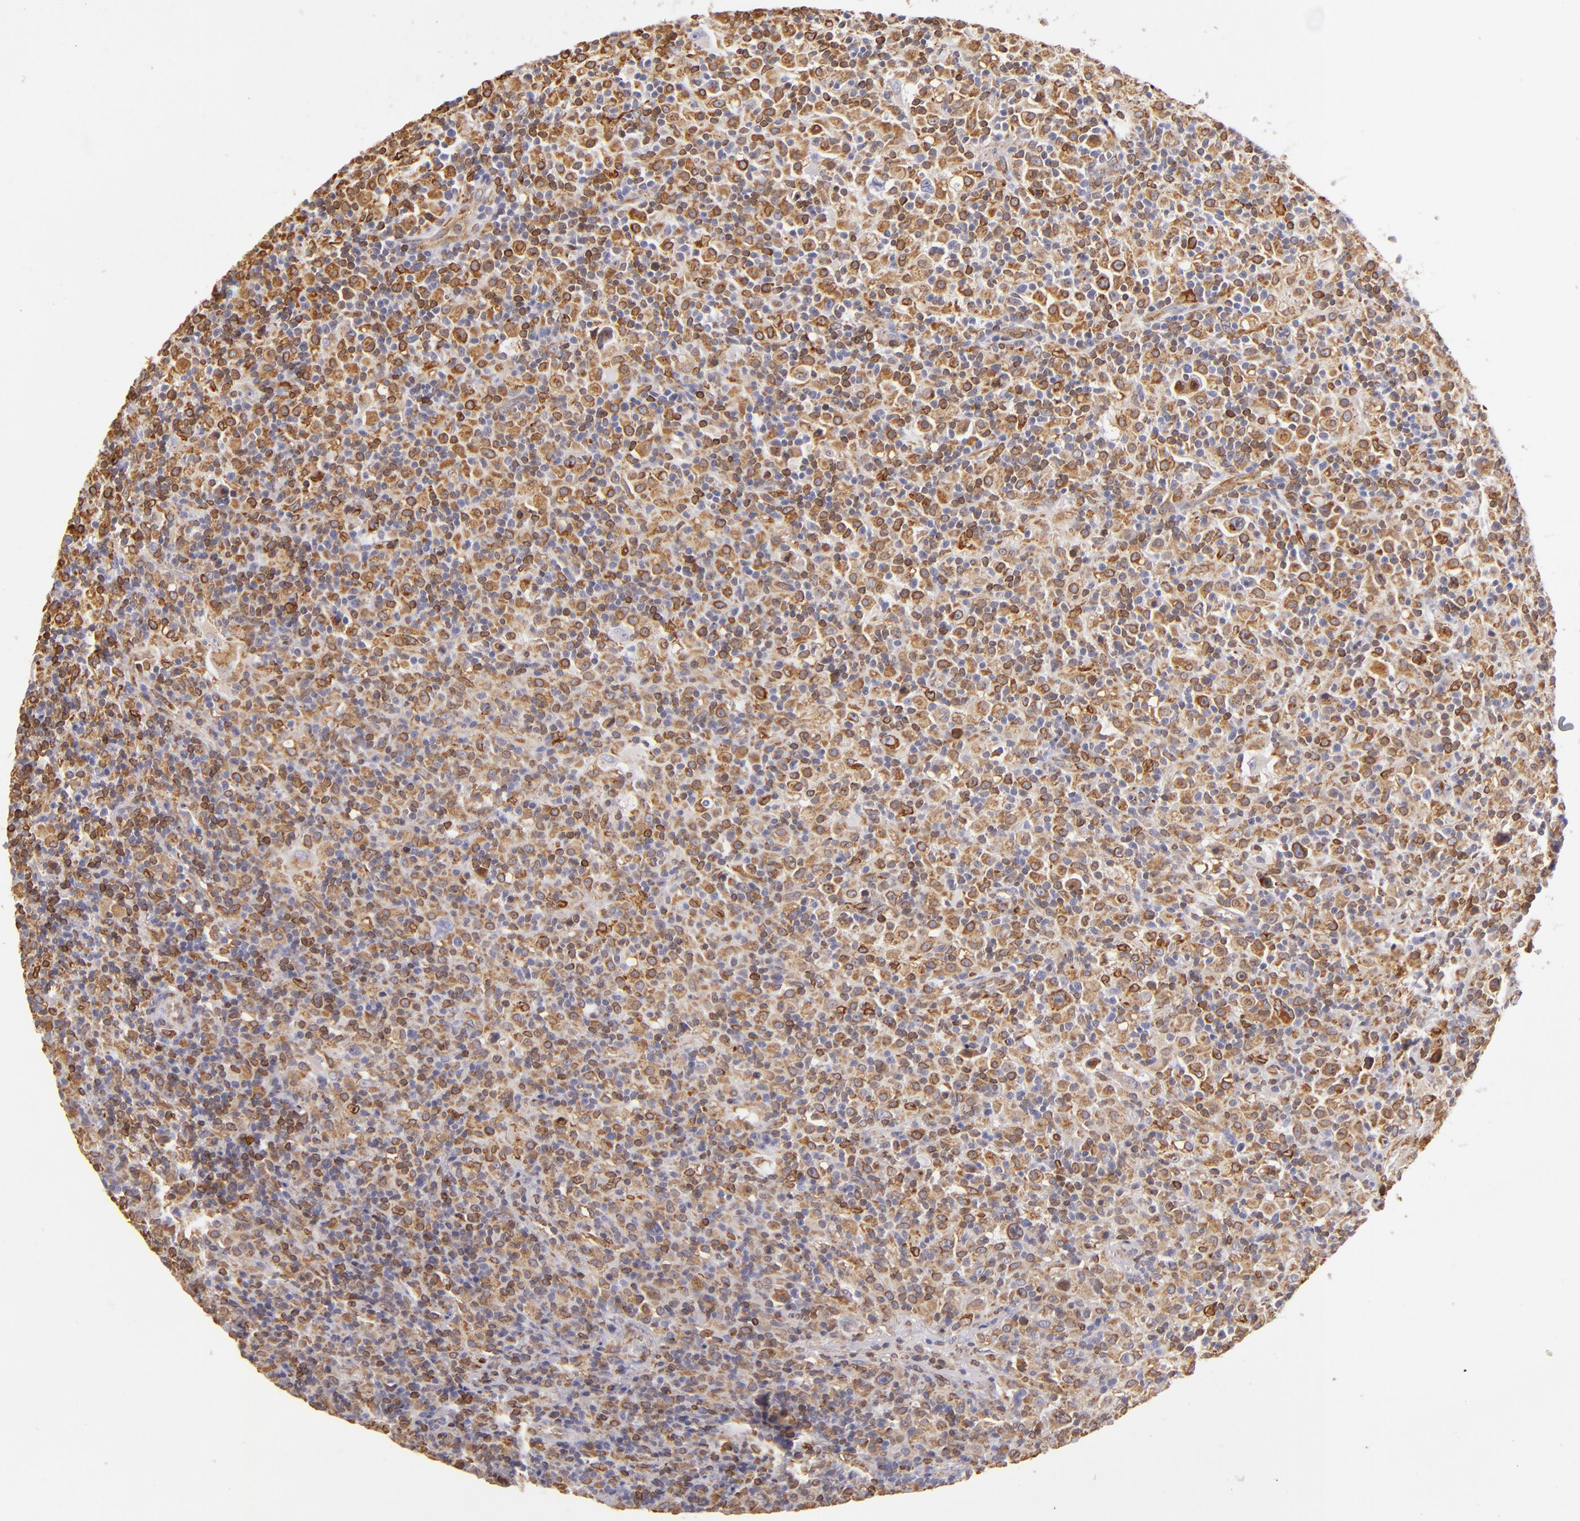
{"staining": {"intensity": "moderate", "quantity": "25%-75%", "location": "cytoplasmic/membranous"}, "tissue": "lymphoma", "cell_type": "Tumor cells", "image_type": "cancer", "snomed": [{"axis": "morphology", "description": "Hodgkin's disease, NOS"}, {"axis": "topography", "description": "Lymph node"}], "caption": "Protein staining of lymphoma tissue displays moderate cytoplasmic/membranous expression in about 25%-75% of tumor cells.", "gene": "CD74", "patient": {"sex": "male", "age": 46}}